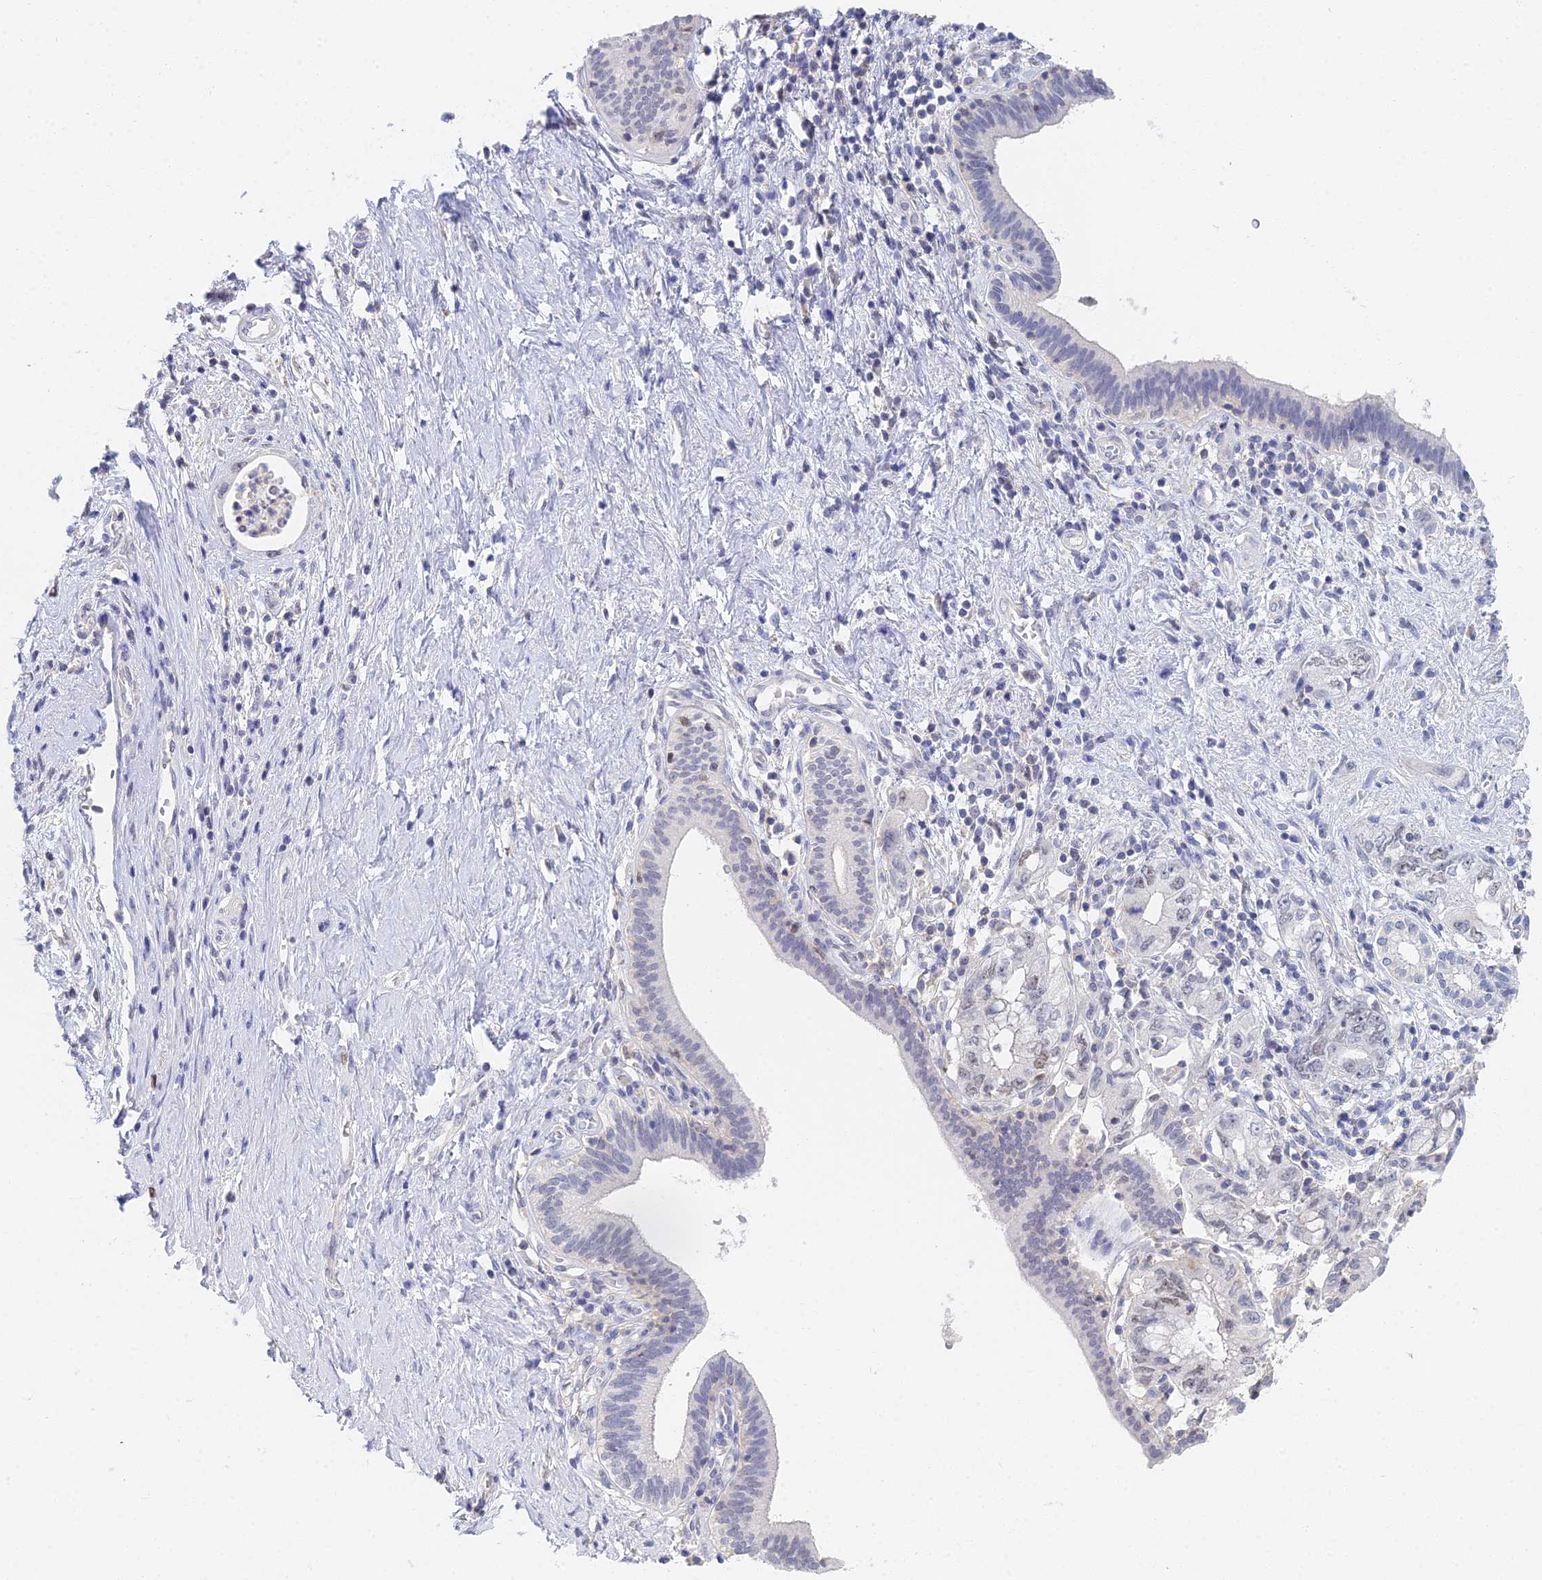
{"staining": {"intensity": "weak", "quantity": "<25%", "location": "nuclear"}, "tissue": "pancreatic cancer", "cell_type": "Tumor cells", "image_type": "cancer", "snomed": [{"axis": "morphology", "description": "Adenocarcinoma, NOS"}, {"axis": "topography", "description": "Pancreas"}], "caption": "The micrograph reveals no staining of tumor cells in adenocarcinoma (pancreatic).", "gene": "MCM2", "patient": {"sex": "female", "age": 73}}